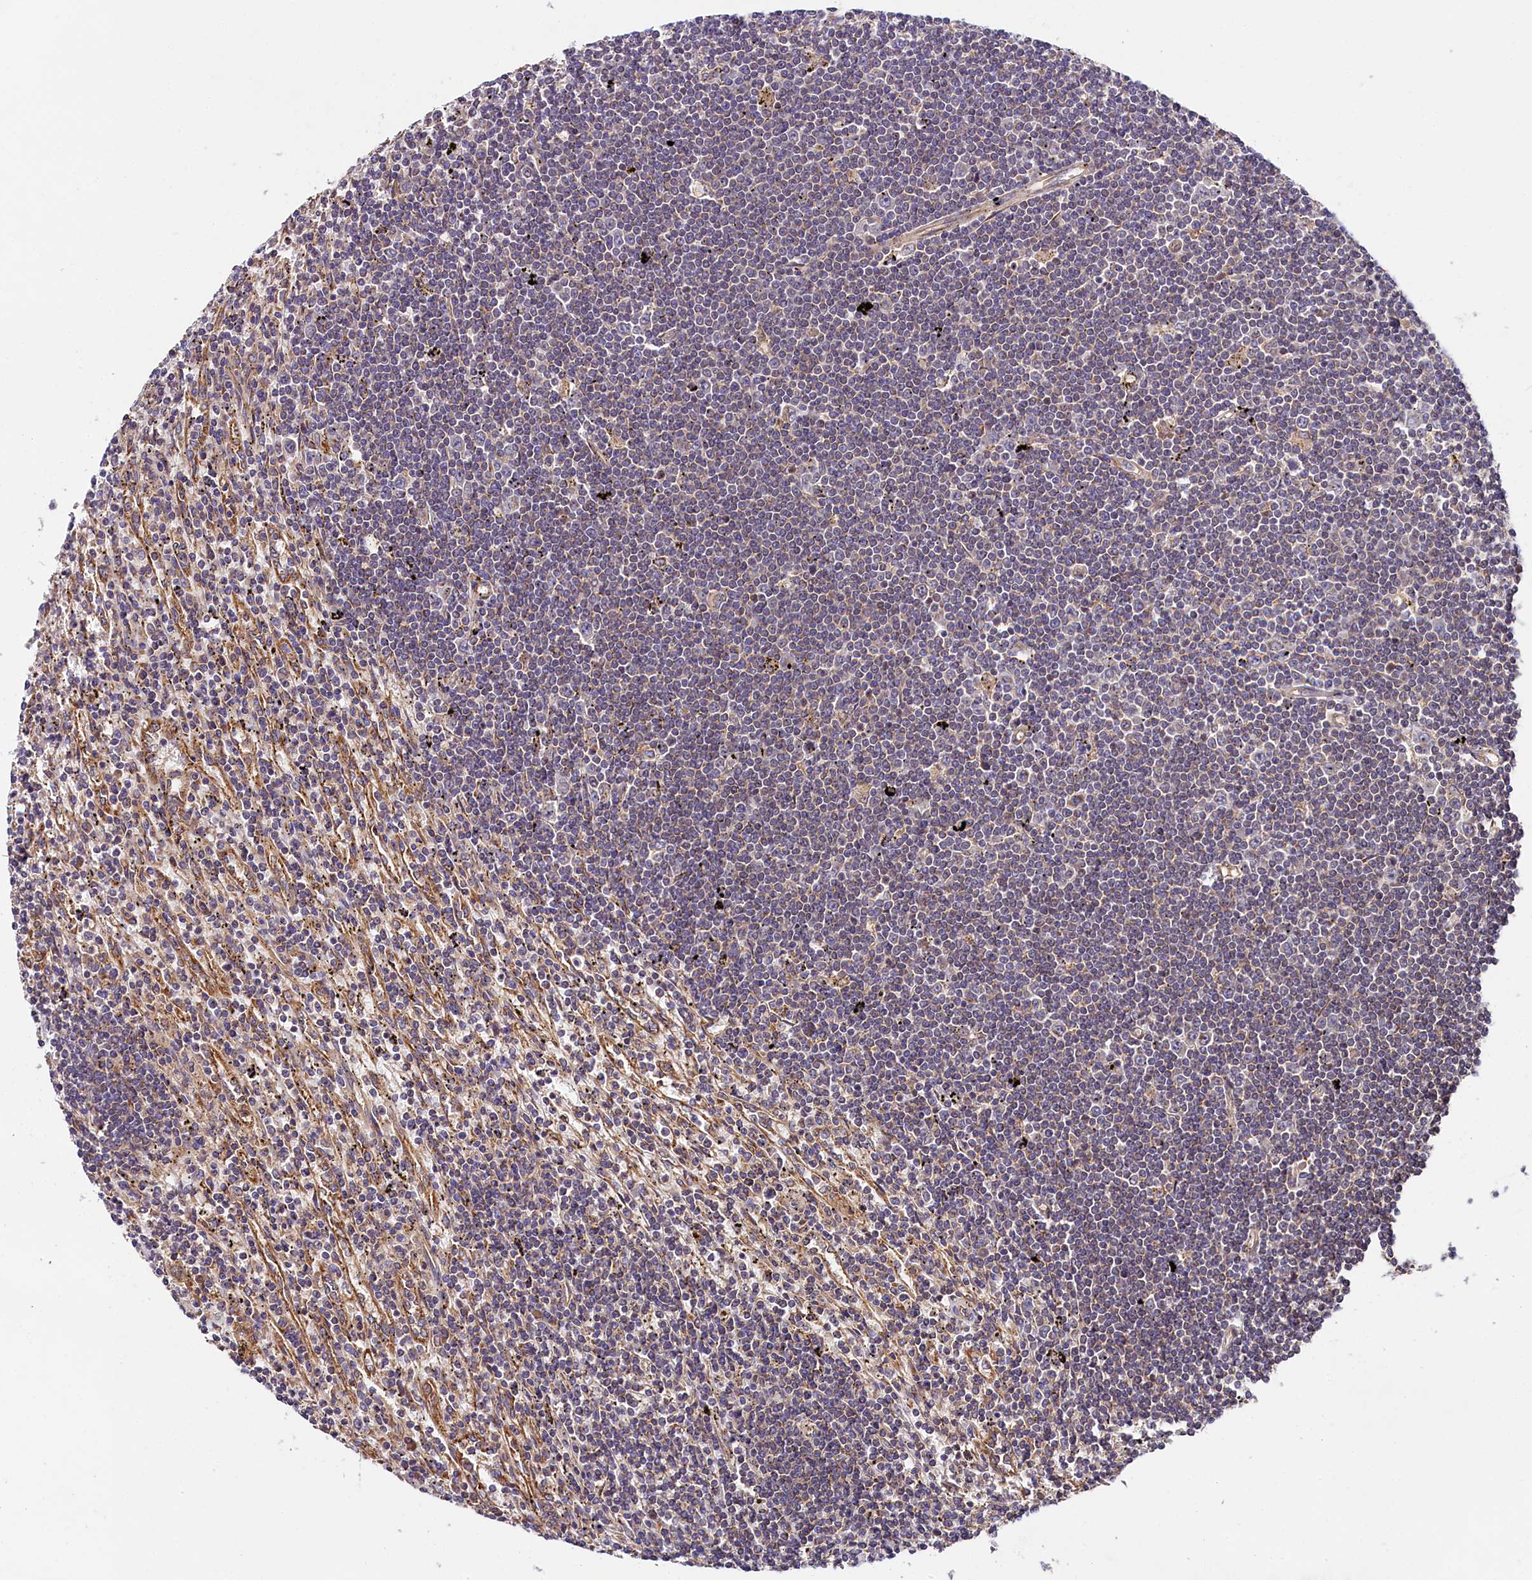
{"staining": {"intensity": "negative", "quantity": "none", "location": "none"}, "tissue": "lymphoma", "cell_type": "Tumor cells", "image_type": "cancer", "snomed": [{"axis": "morphology", "description": "Malignant lymphoma, non-Hodgkin's type, Low grade"}, {"axis": "topography", "description": "Spleen"}], "caption": "IHC image of neoplastic tissue: low-grade malignant lymphoma, non-Hodgkin's type stained with DAB exhibits no significant protein staining in tumor cells.", "gene": "SPG11", "patient": {"sex": "male", "age": 76}}